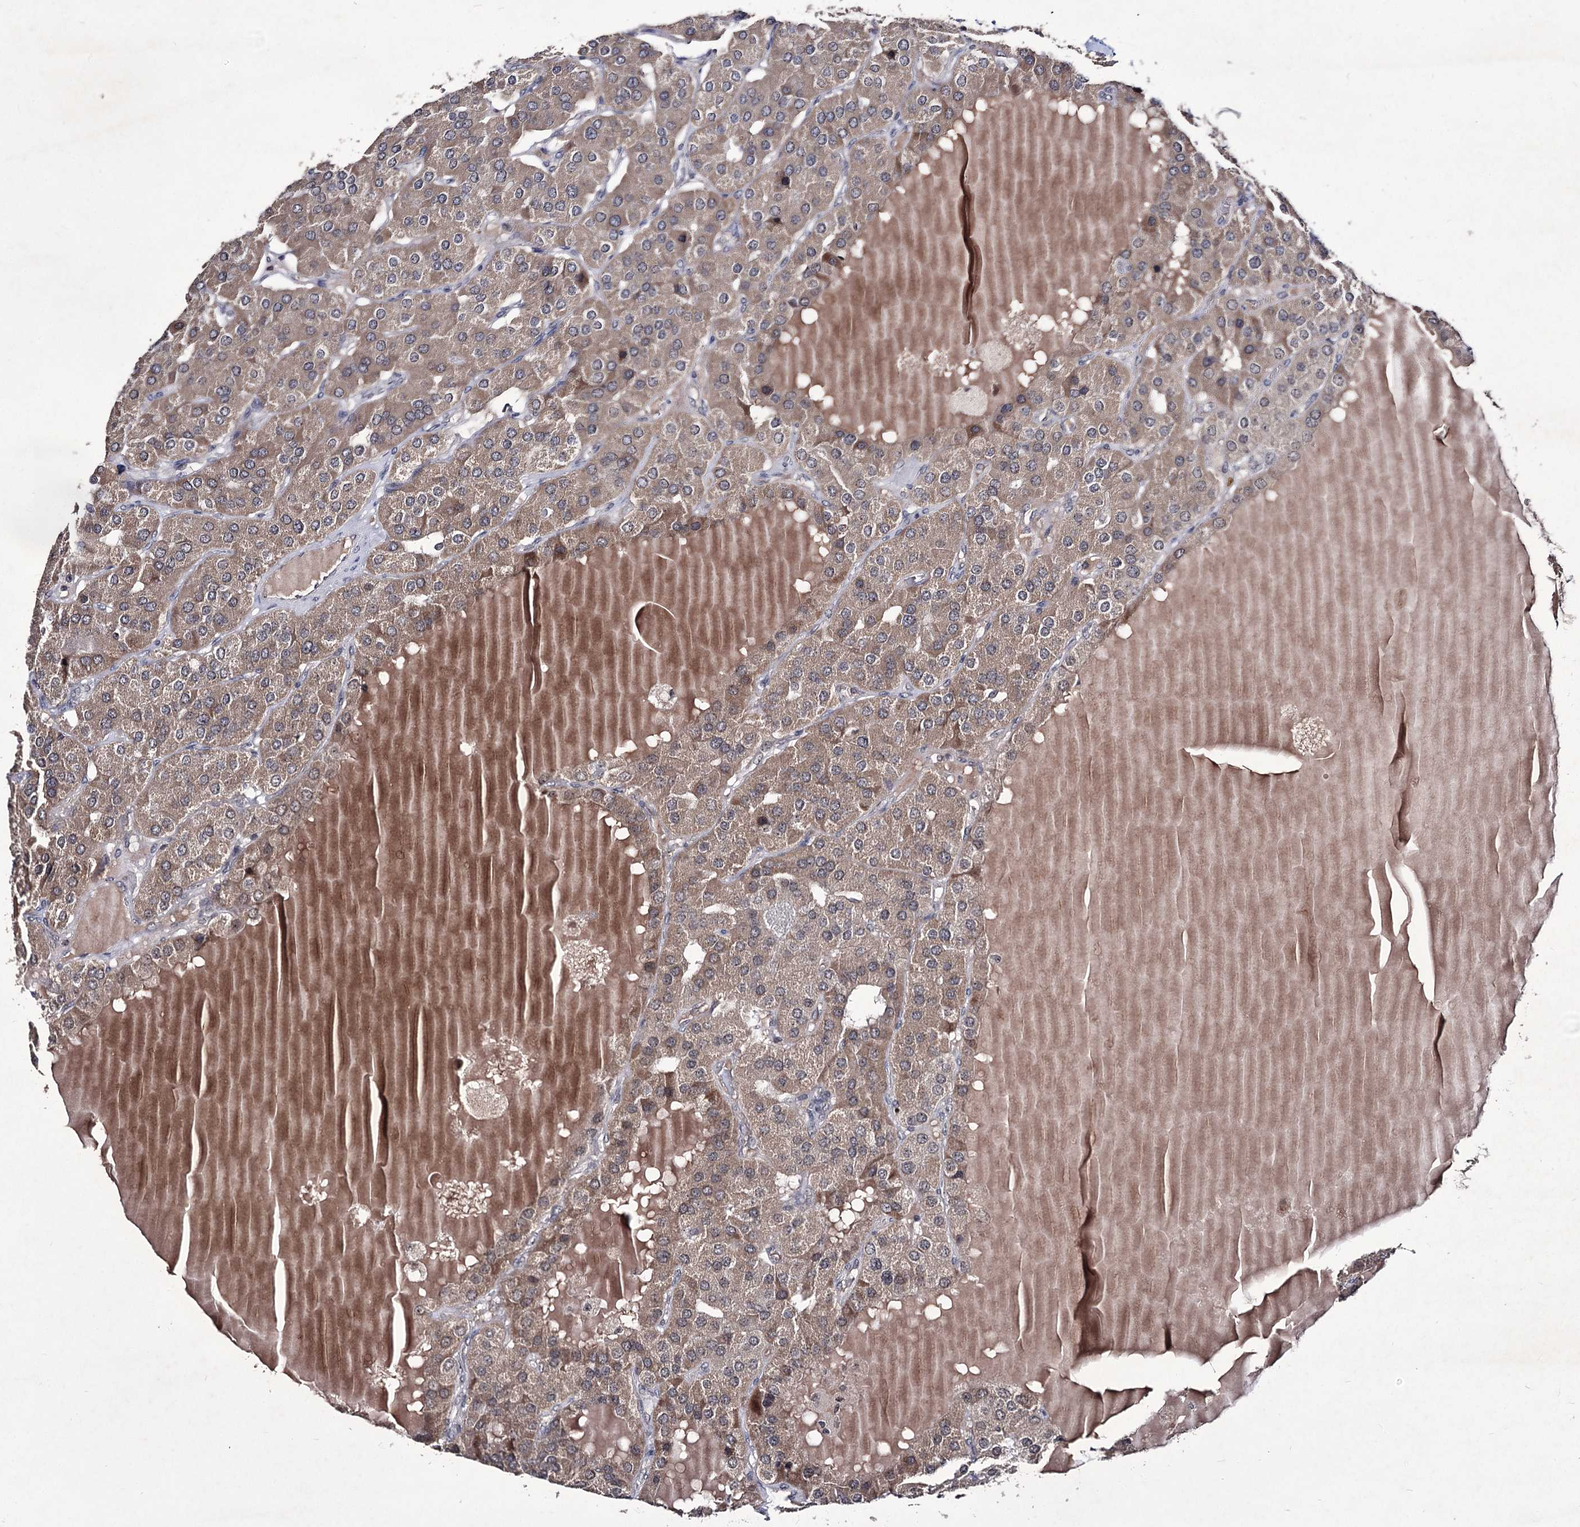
{"staining": {"intensity": "moderate", "quantity": ">75%", "location": "cytoplasmic/membranous,nuclear"}, "tissue": "parathyroid gland", "cell_type": "Glandular cells", "image_type": "normal", "snomed": [{"axis": "morphology", "description": "Normal tissue, NOS"}, {"axis": "morphology", "description": "Adenoma, NOS"}, {"axis": "topography", "description": "Parathyroid gland"}], "caption": "The micrograph reveals a brown stain indicating the presence of a protein in the cytoplasmic/membranous,nuclear of glandular cells in parathyroid gland. Nuclei are stained in blue.", "gene": "VGLL4", "patient": {"sex": "female", "age": 86}}